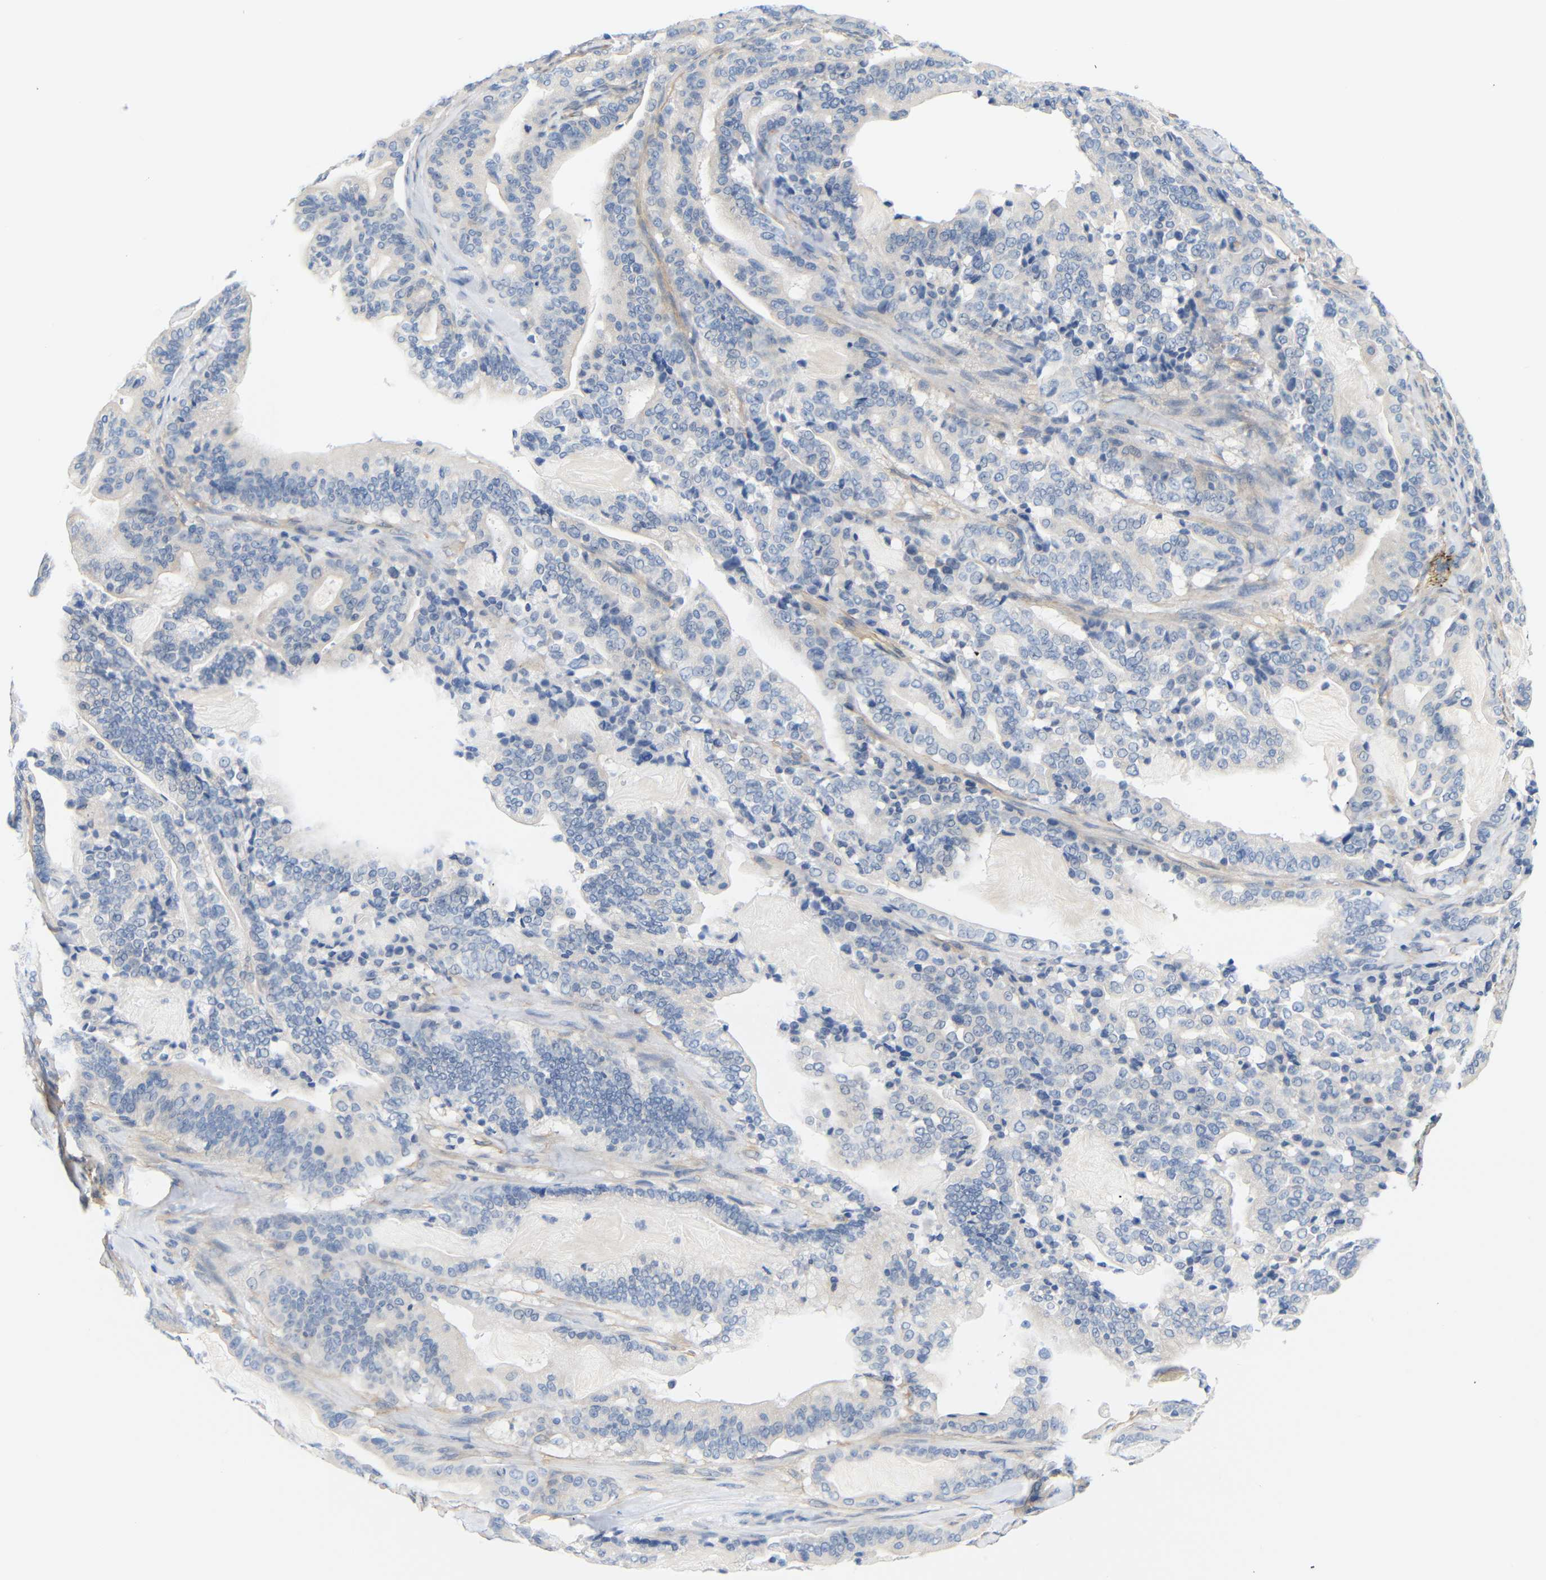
{"staining": {"intensity": "negative", "quantity": "none", "location": "none"}, "tissue": "pancreatic cancer", "cell_type": "Tumor cells", "image_type": "cancer", "snomed": [{"axis": "morphology", "description": "Adenocarcinoma, NOS"}, {"axis": "topography", "description": "Pancreas"}], "caption": "This is an immunohistochemistry (IHC) histopathology image of human pancreatic cancer. There is no expression in tumor cells.", "gene": "STMN3", "patient": {"sex": "male", "age": 63}}